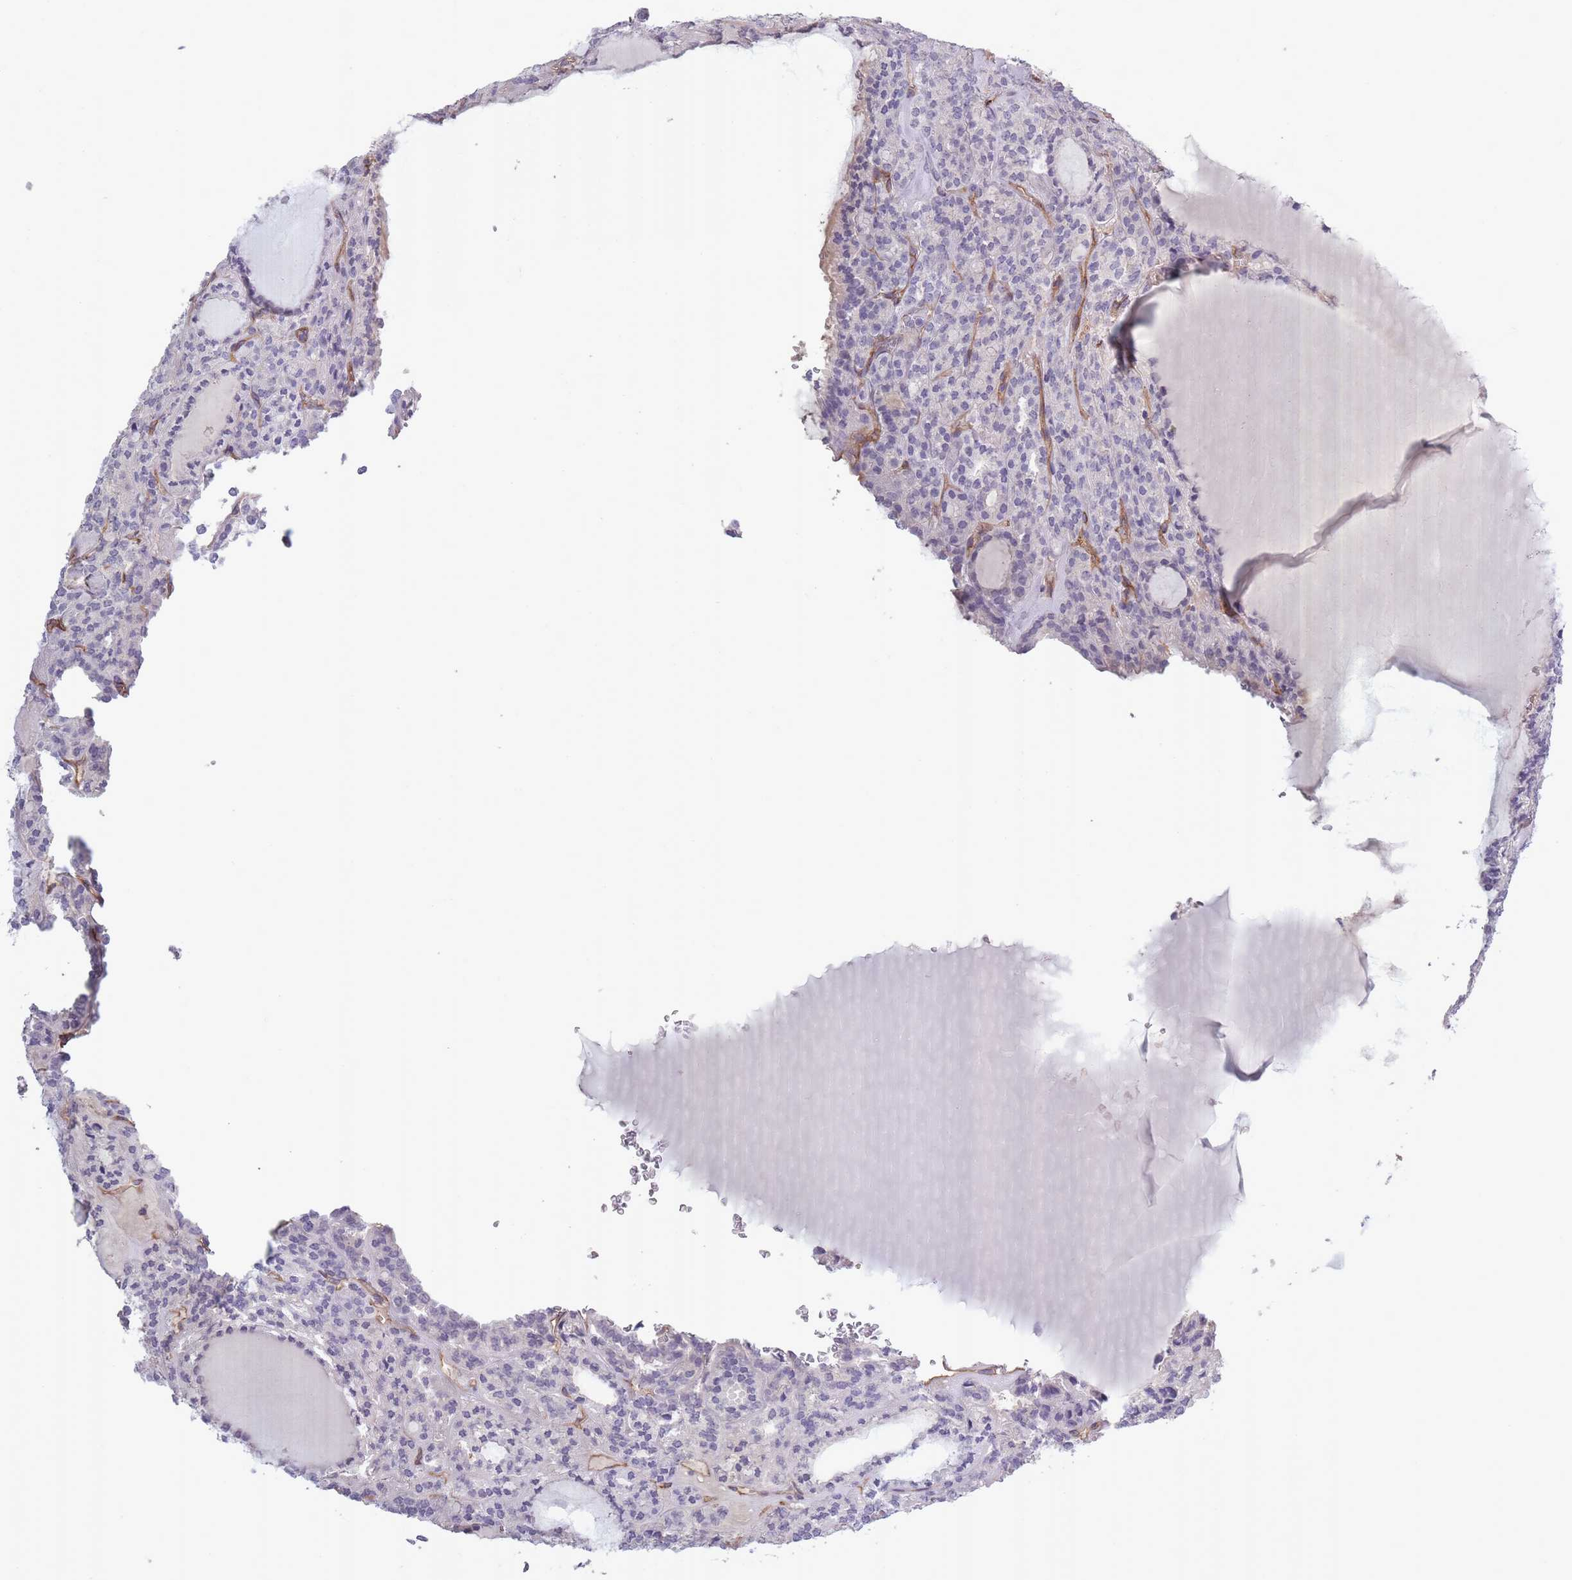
{"staining": {"intensity": "negative", "quantity": "none", "location": "none"}, "tissue": "thyroid cancer", "cell_type": "Tumor cells", "image_type": "cancer", "snomed": [{"axis": "morphology", "description": "Follicular adenoma carcinoma, NOS"}, {"axis": "topography", "description": "Thyroid gland"}], "caption": "IHC histopathology image of thyroid follicular adenoma carcinoma stained for a protein (brown), which exhibits no staining in tumor cells. The staining is performed using DAB brown chromogen with nuclei counter-stained in using hematoxylin.", "gene": "SLC8A2", "patient": {"sex": "female", "age": 63}}